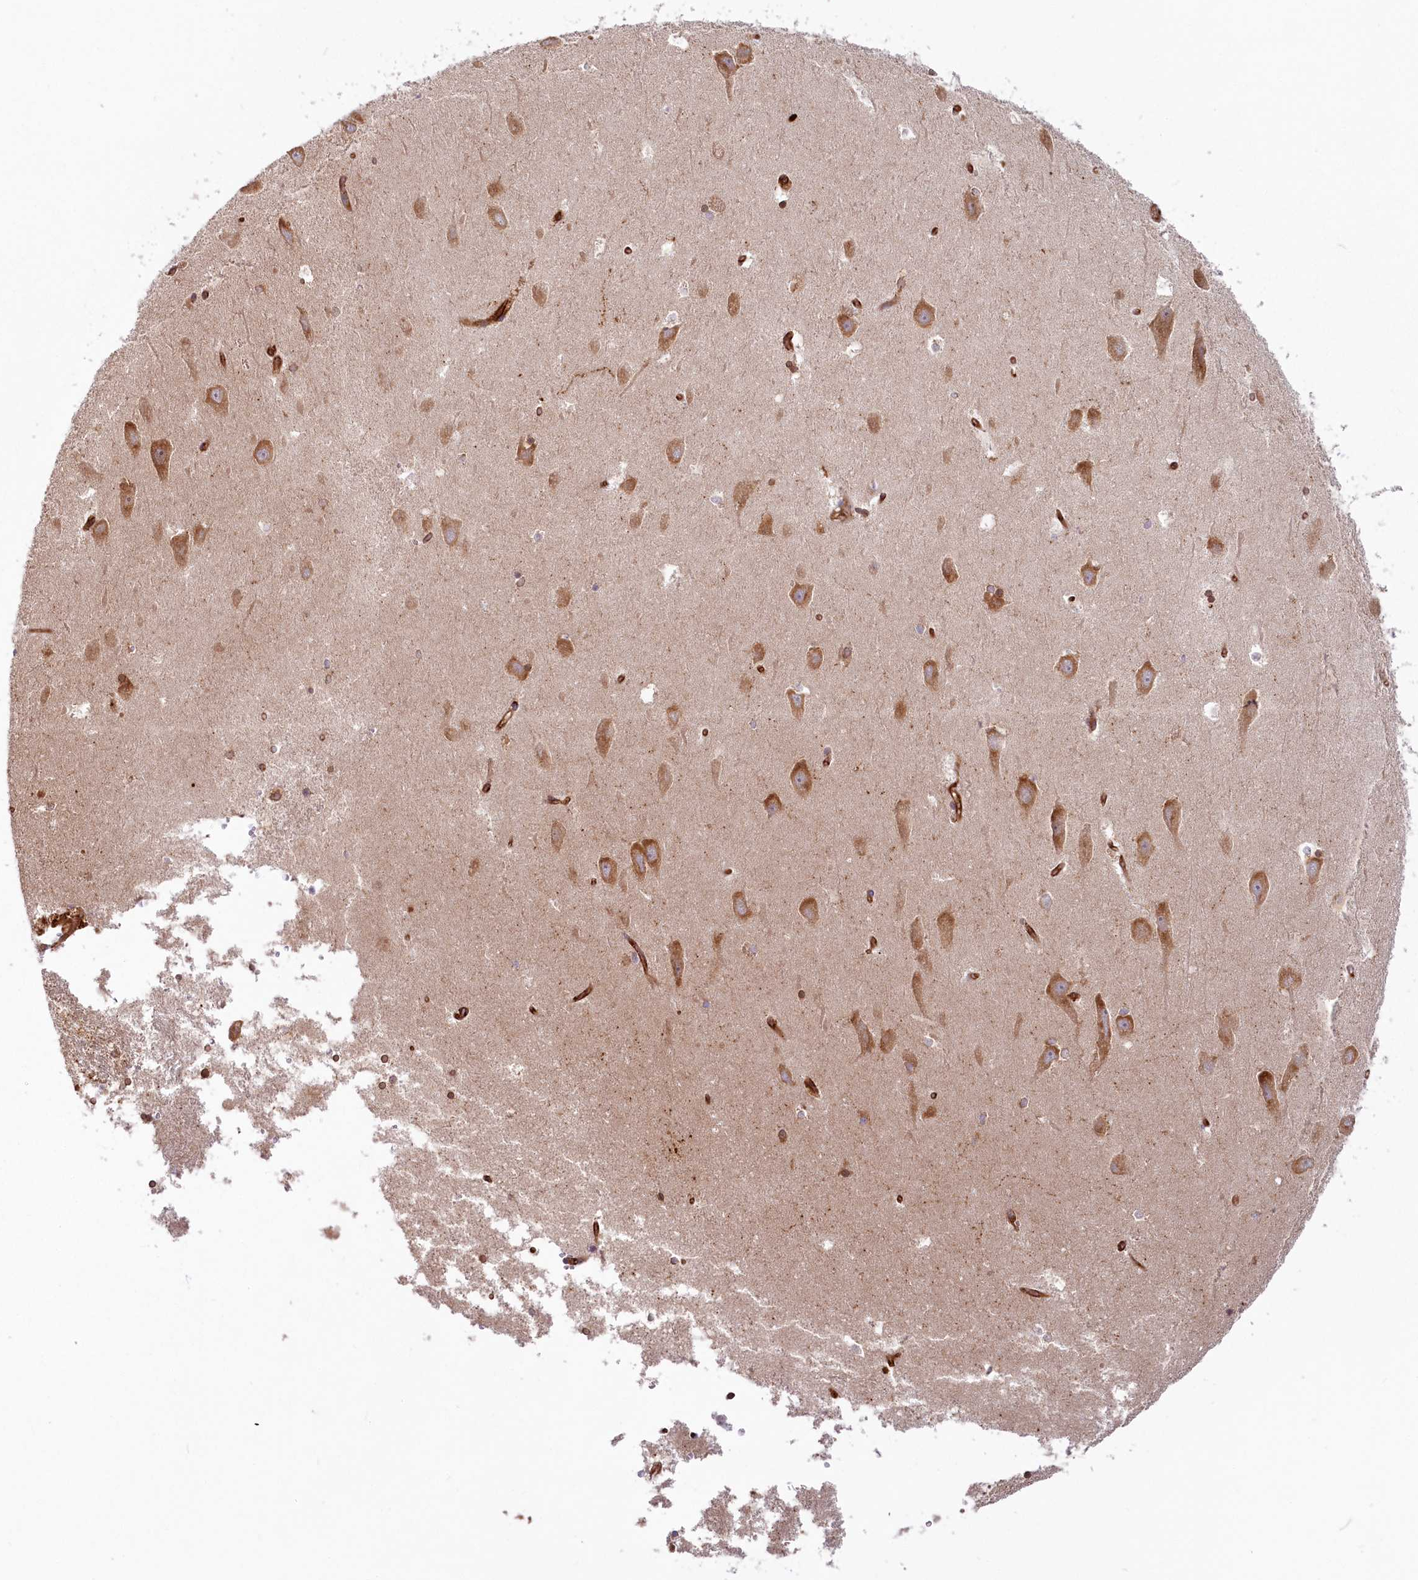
{"staining": {"intensity": "moderate", "quantity": "25%-75%", "location": "cytoplasmic/membranous"}, "tissue": "hippocampus", "cell_type": "Glial cells", "image_type": "normal", "snomed": [{"axis": "morphology", "description": "Normal tissue, NOS"}, {"axis": "topography", "description": "Hippocampus"}], "caption": "Immunohistochemical staining of unremarkable human hippocampus shows medium levels of moderate cytoplasmic/membranous expression in about 25%-75% of glial cells.", "gene": "HARS2", "patient": {"sex": "male", "age": 45}}